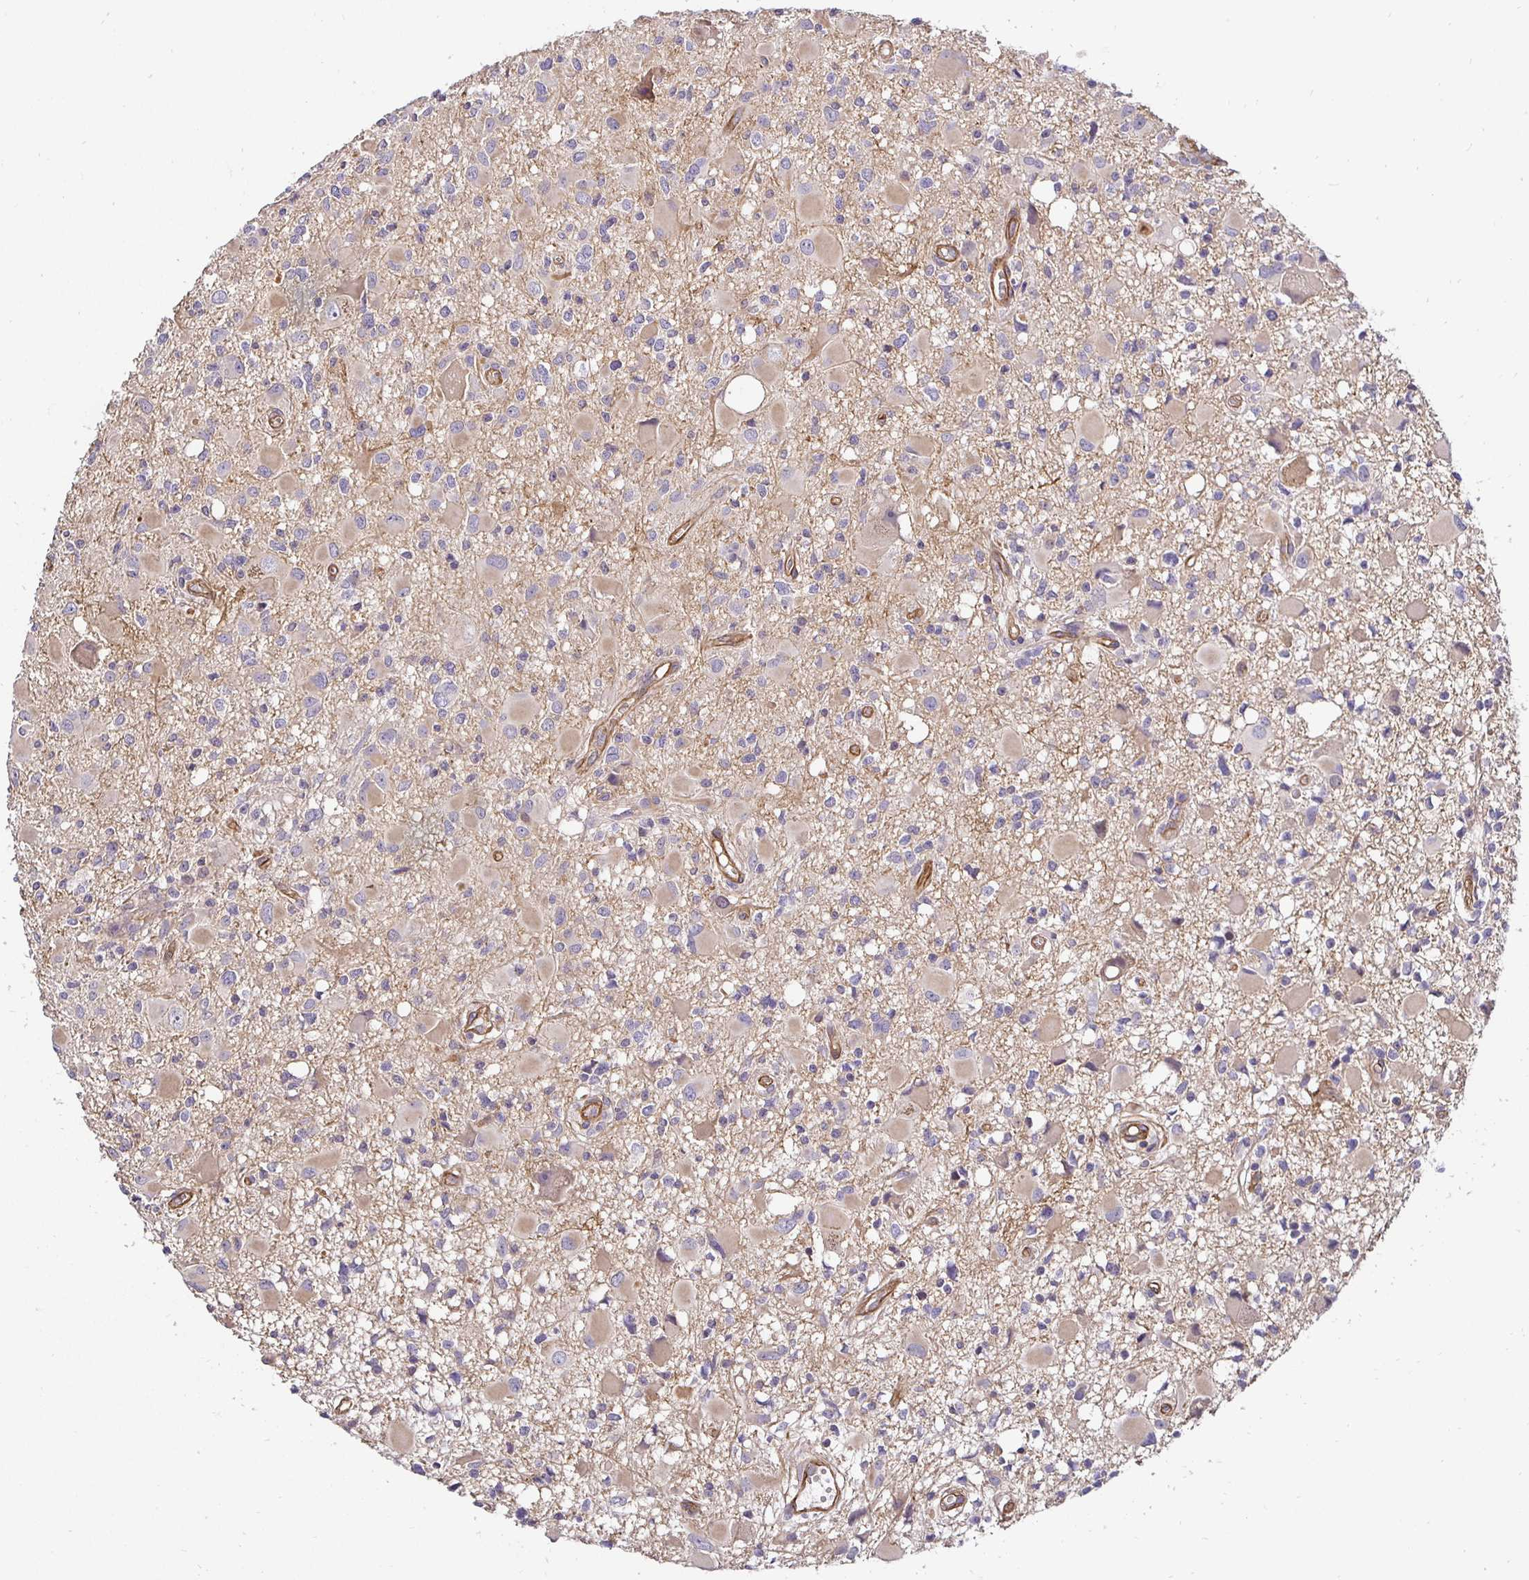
{"staining": {"intensity": "weak", "quantity": "25%-75%", "location": "cytoplasmic/membranous"}, "tissue": "glioma", "cell_type": "Tumor cells", "image_type": "cancer", "snomed": [{"axis": "morphology", "description": "Glioma, malignant, High grade"}, {"axis": "topography", "description": "Brain"}], "caption": "Malignant glioma (high-grade) tissue exhibits weak cytoplasmic/membranous positivity in approximately 25%-75% of tumor cells (Brightfield microscopy of DAB IHC at high magnification).", "gene": "SLC9A1", "patient": {"sex": "male", "age": 54}}